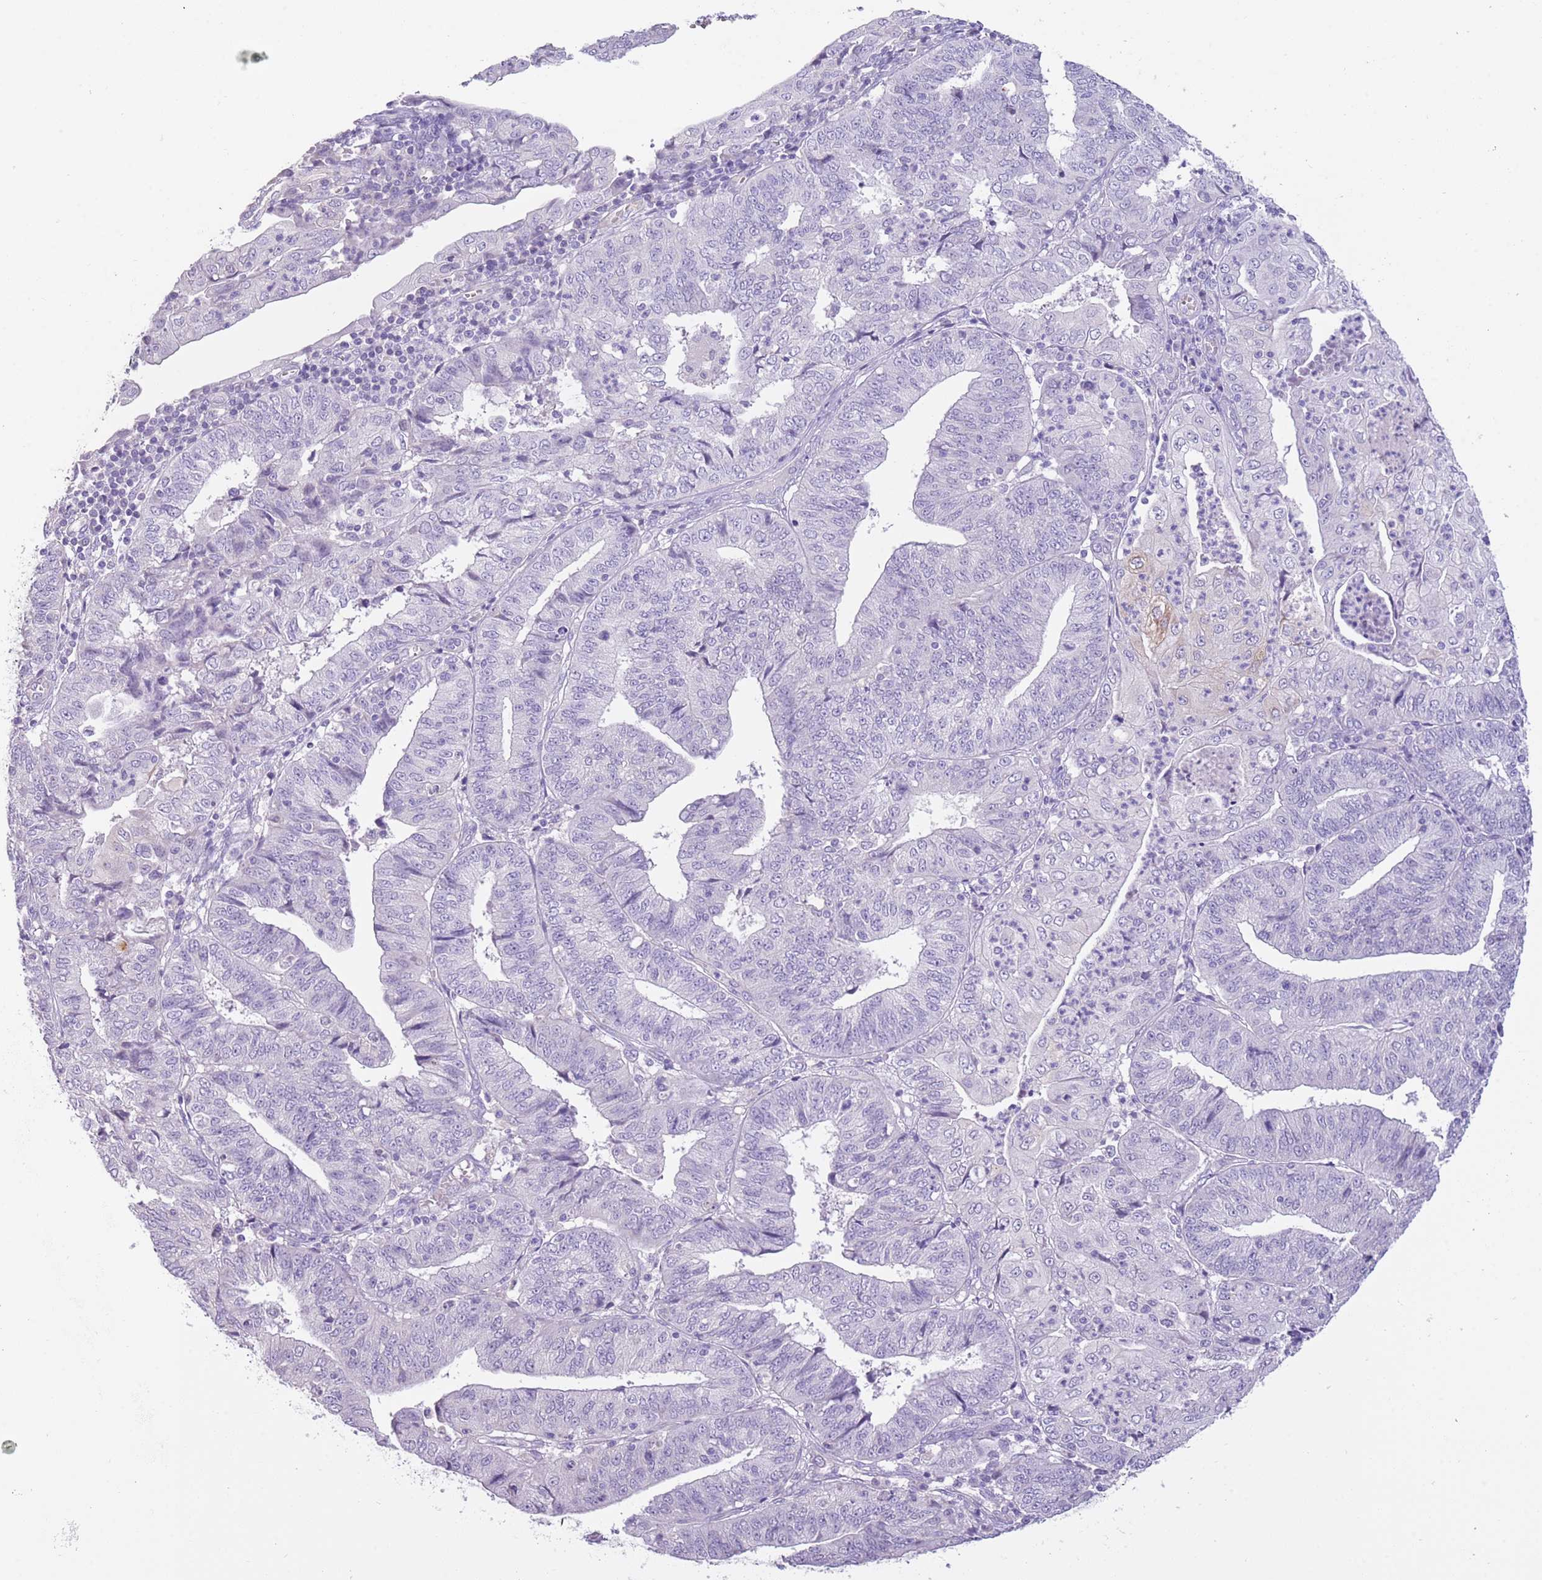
{"staining": {"intensity": "negative", "quantity": "none", "location": "none"}, "tissue": "endometrial cancer", "cell_type": "Tumor cells", "image_type": "cancer", "snomed": [{"axis": "morphology", "description": "Adenocarcinoma, NOS"}, {"axis": "topography", "description": "Endometrium"}], "caption": "Immunohistochemistry of human endometrial cancer reveals no staining in tumor cells. (DAB (3,3'-diaminobenzidine) IHC, high magnification).", "gene": "SFTPA1", "patient": {"sex": "female", "age": 56}}